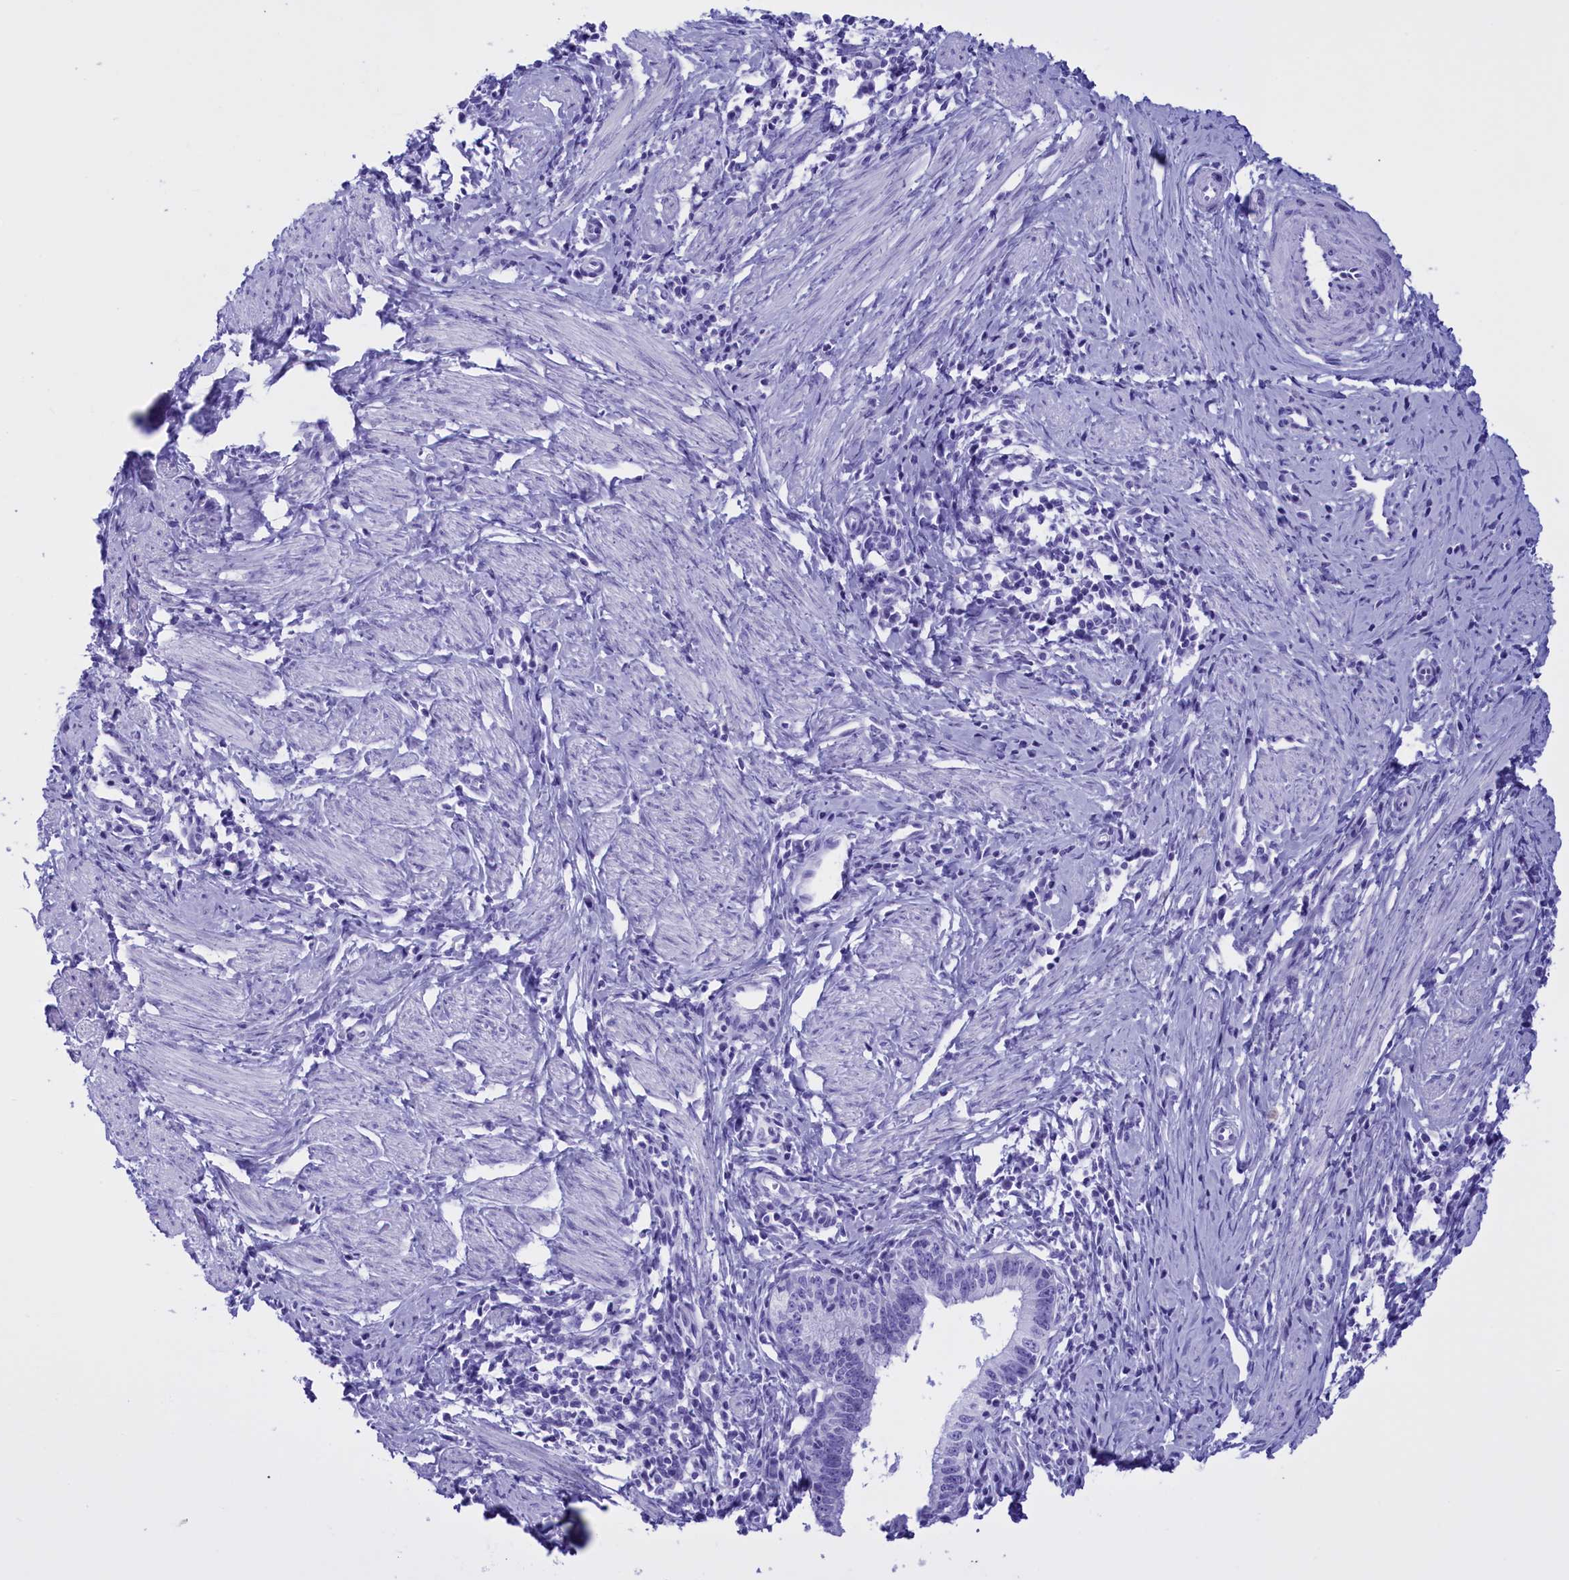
{"staining": {"intensity": "negative", "quantity": "none", "location": "none"}, "tissue": "cervical cancer", "cell_type": "Tumor cells", "image_type": "cancer", "snomed": [{"axis": "morphology", "description": "Adenocarcinoma, NOS"}, {"axis": "topography", "description": "Cervix"}], "caption": "Immunohistochemistry (IHC) micrograph of human cervical cancer (adenocarcinoma) stained for a protein (brown), which exhibits no expression in tumor cells.", "gene": "BRI3", "patient": {"sex": "female", "age": 36}}